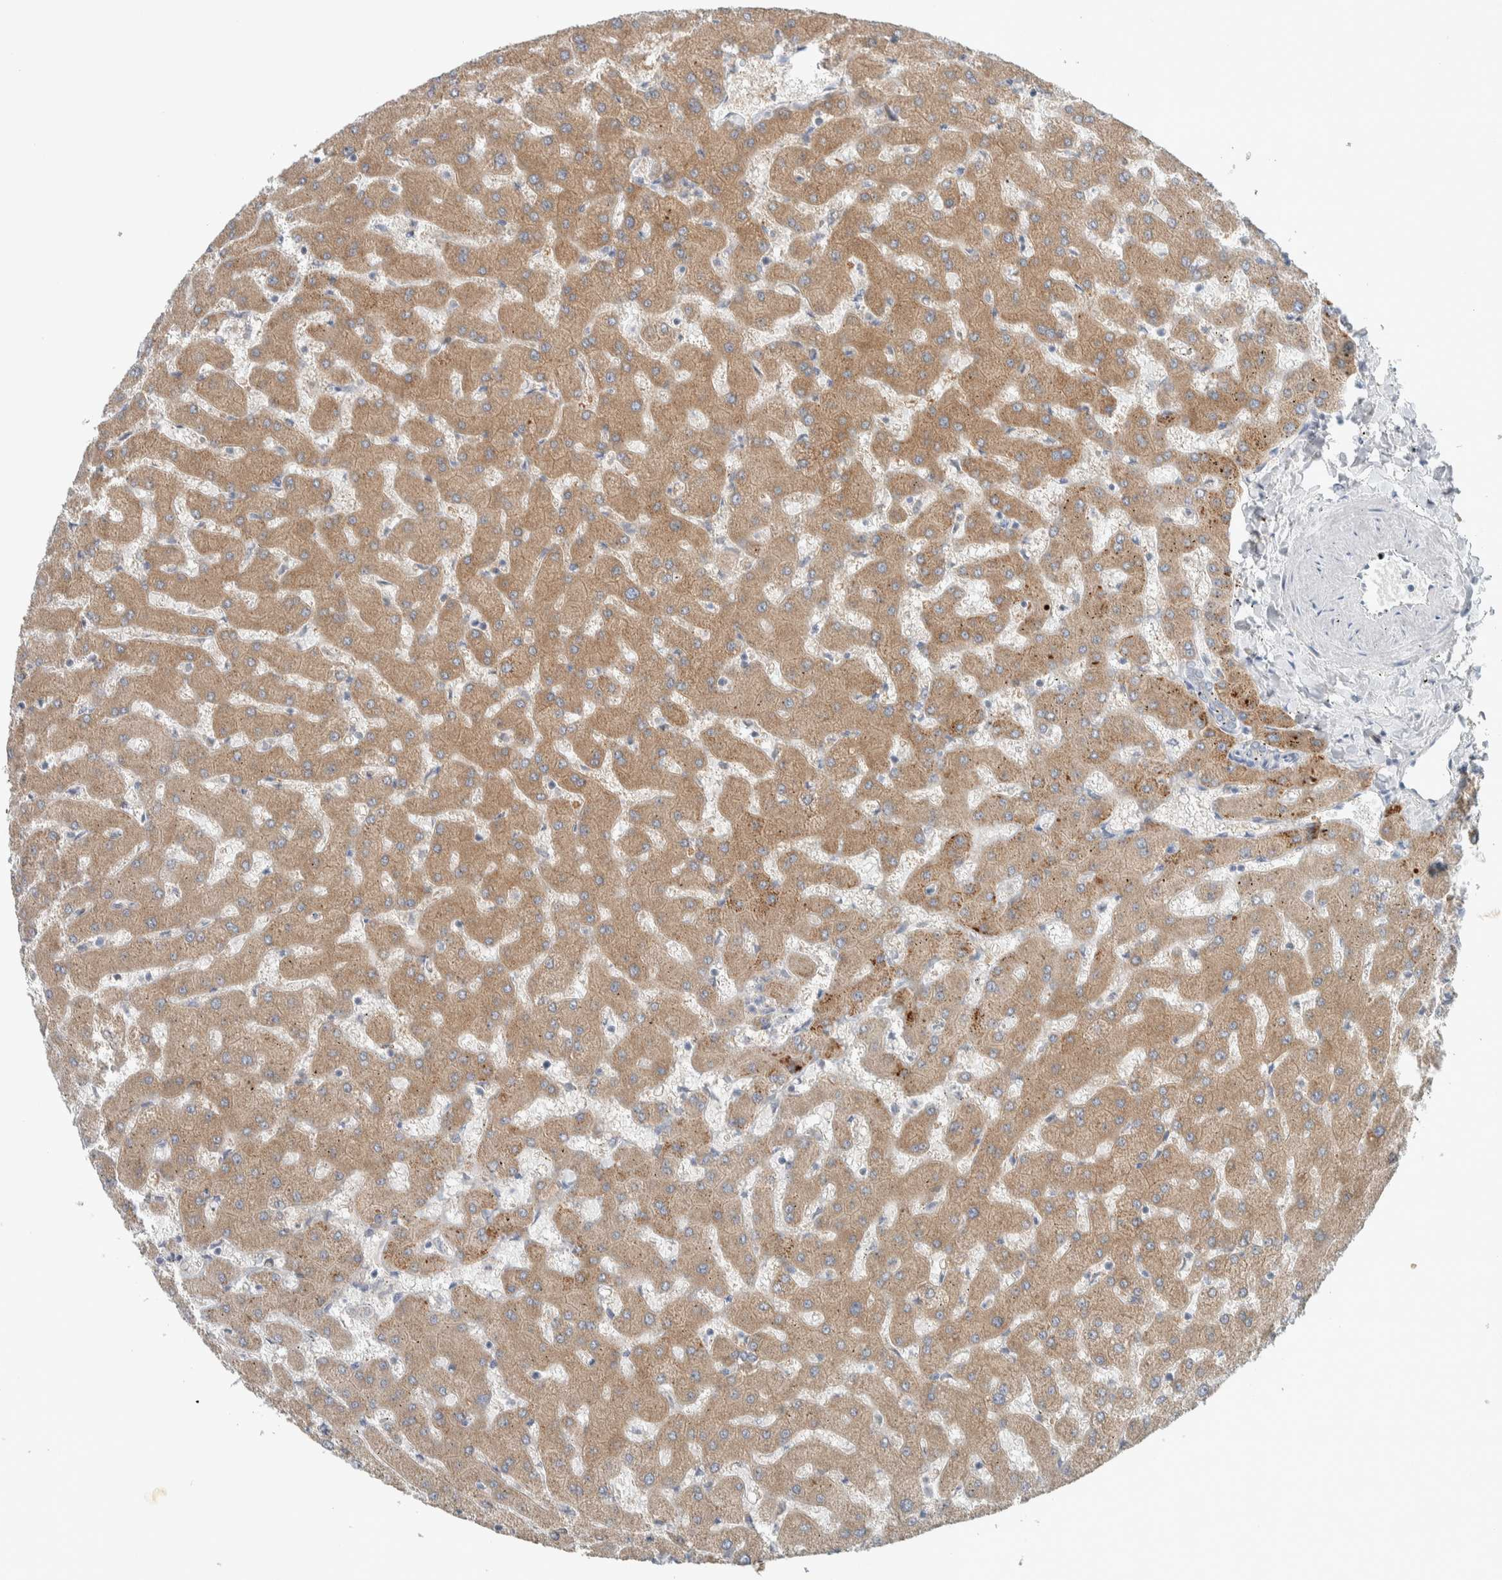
{"staining": {"intensity": "negative", "quantity": "none", "location": "none"}, "tissue": "liver", "cell_type": "Cholangiocytes", "image_type": "normal", "snomed": [{"axis": "morphology", "description": "Normal tissue, NOS"}, {"axis": "topography", "description": "Liver"}], "caption": "The photomicrograph shows no staining of cholangiocytes in normal liver. The staining was performed using DAB to visualize the protein expression in brown, while the nuclei were stained in blue with hematoxylin (Magnification: 20x).", "gene": "DEPTOR", "patient": {"sex": "female", "age": 63}}